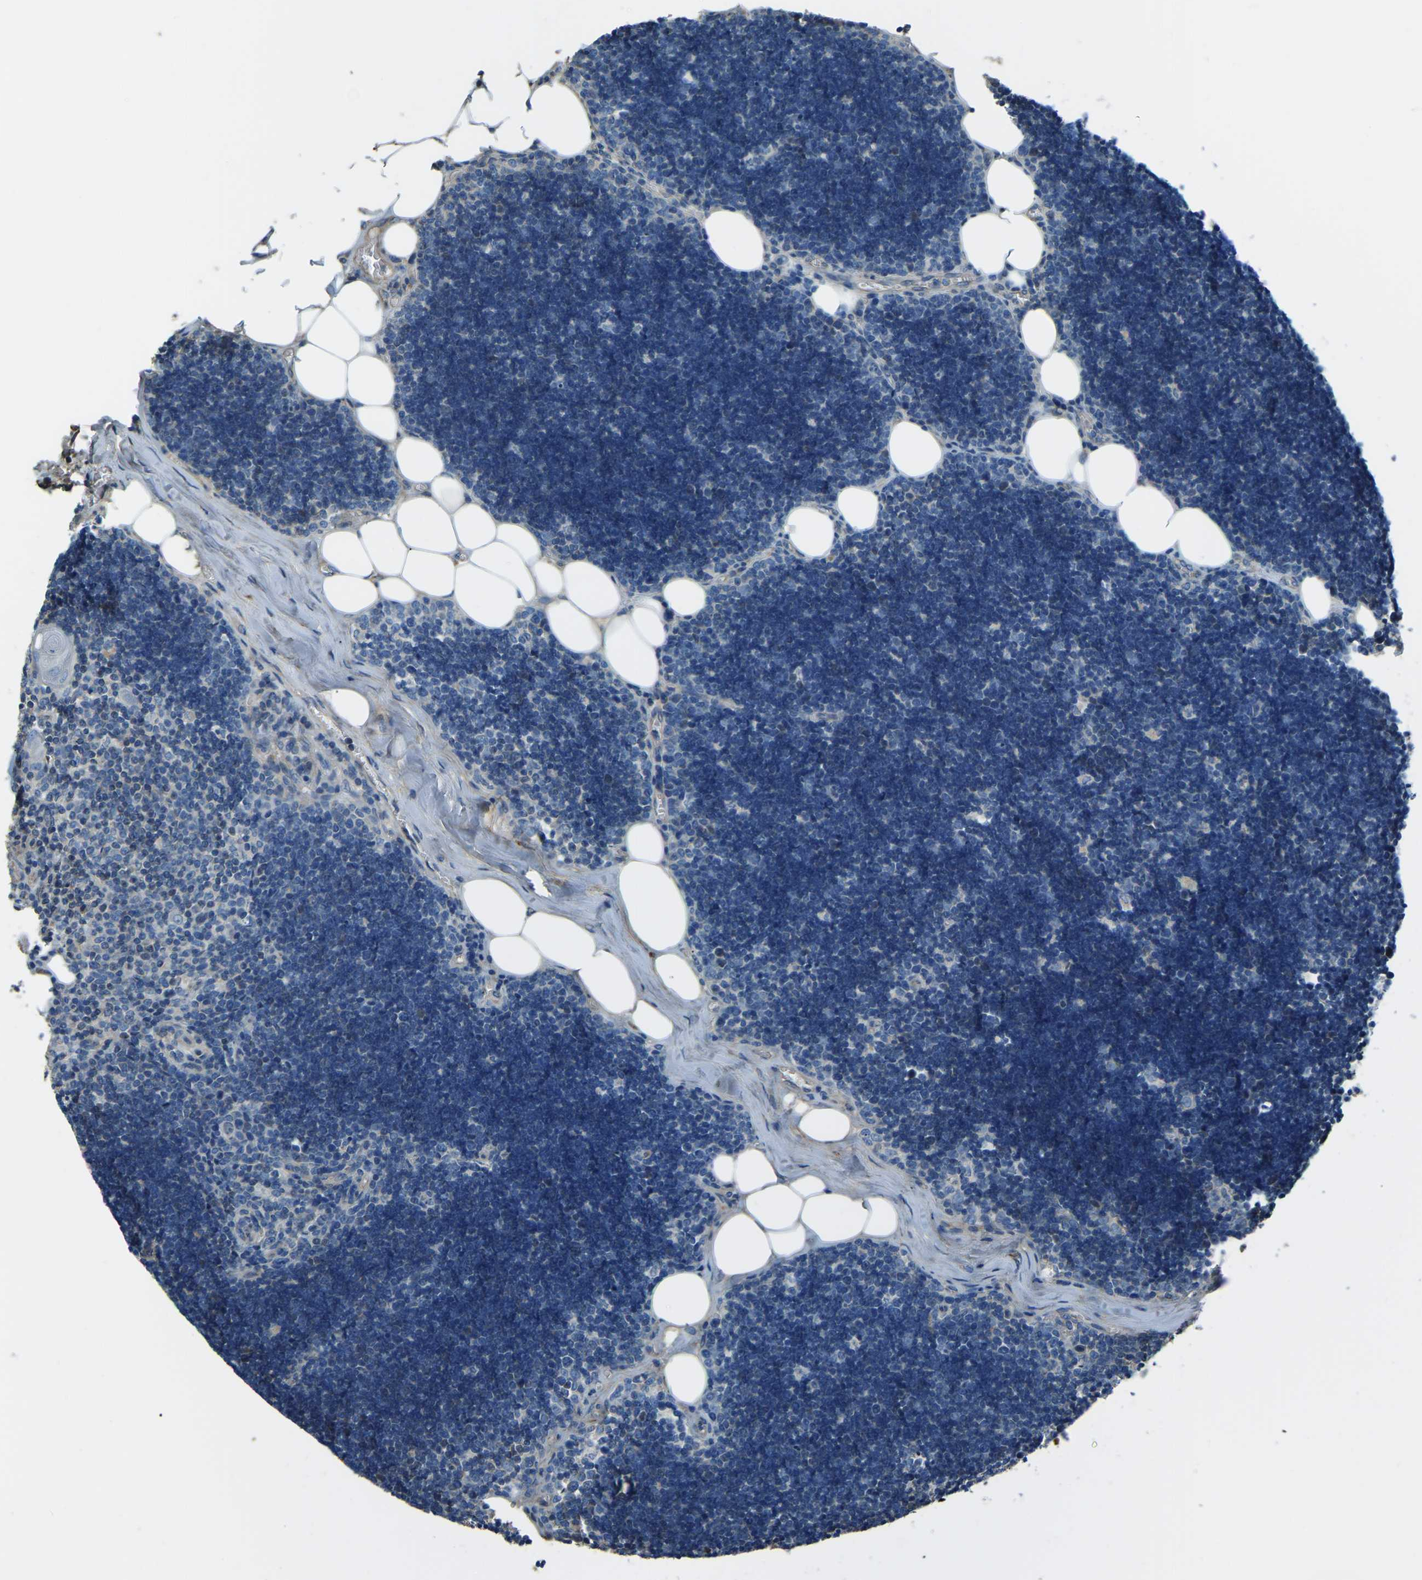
{"staining": {"intensity": "negative", "quantity": "none", "location": "none"}, "tissue": "lymph node", "cell_type": "Germinal center cells", "image_type": "normal", "snomed": [{"axis": "morphology", "description": "Normal tissue, NOS"}, {"axis": "topography", "description": "Lymph node"}], "caption": "Immunohistochemistry (IHC) histopathology image of normal human lymph node stained for a protein (brown), which exhibits no positivity in germinal center cells. (DAB IHC with hematoxylin counter stain).", "gene": "COL3A1", "patient": {"sex": "male", "age": 33}}